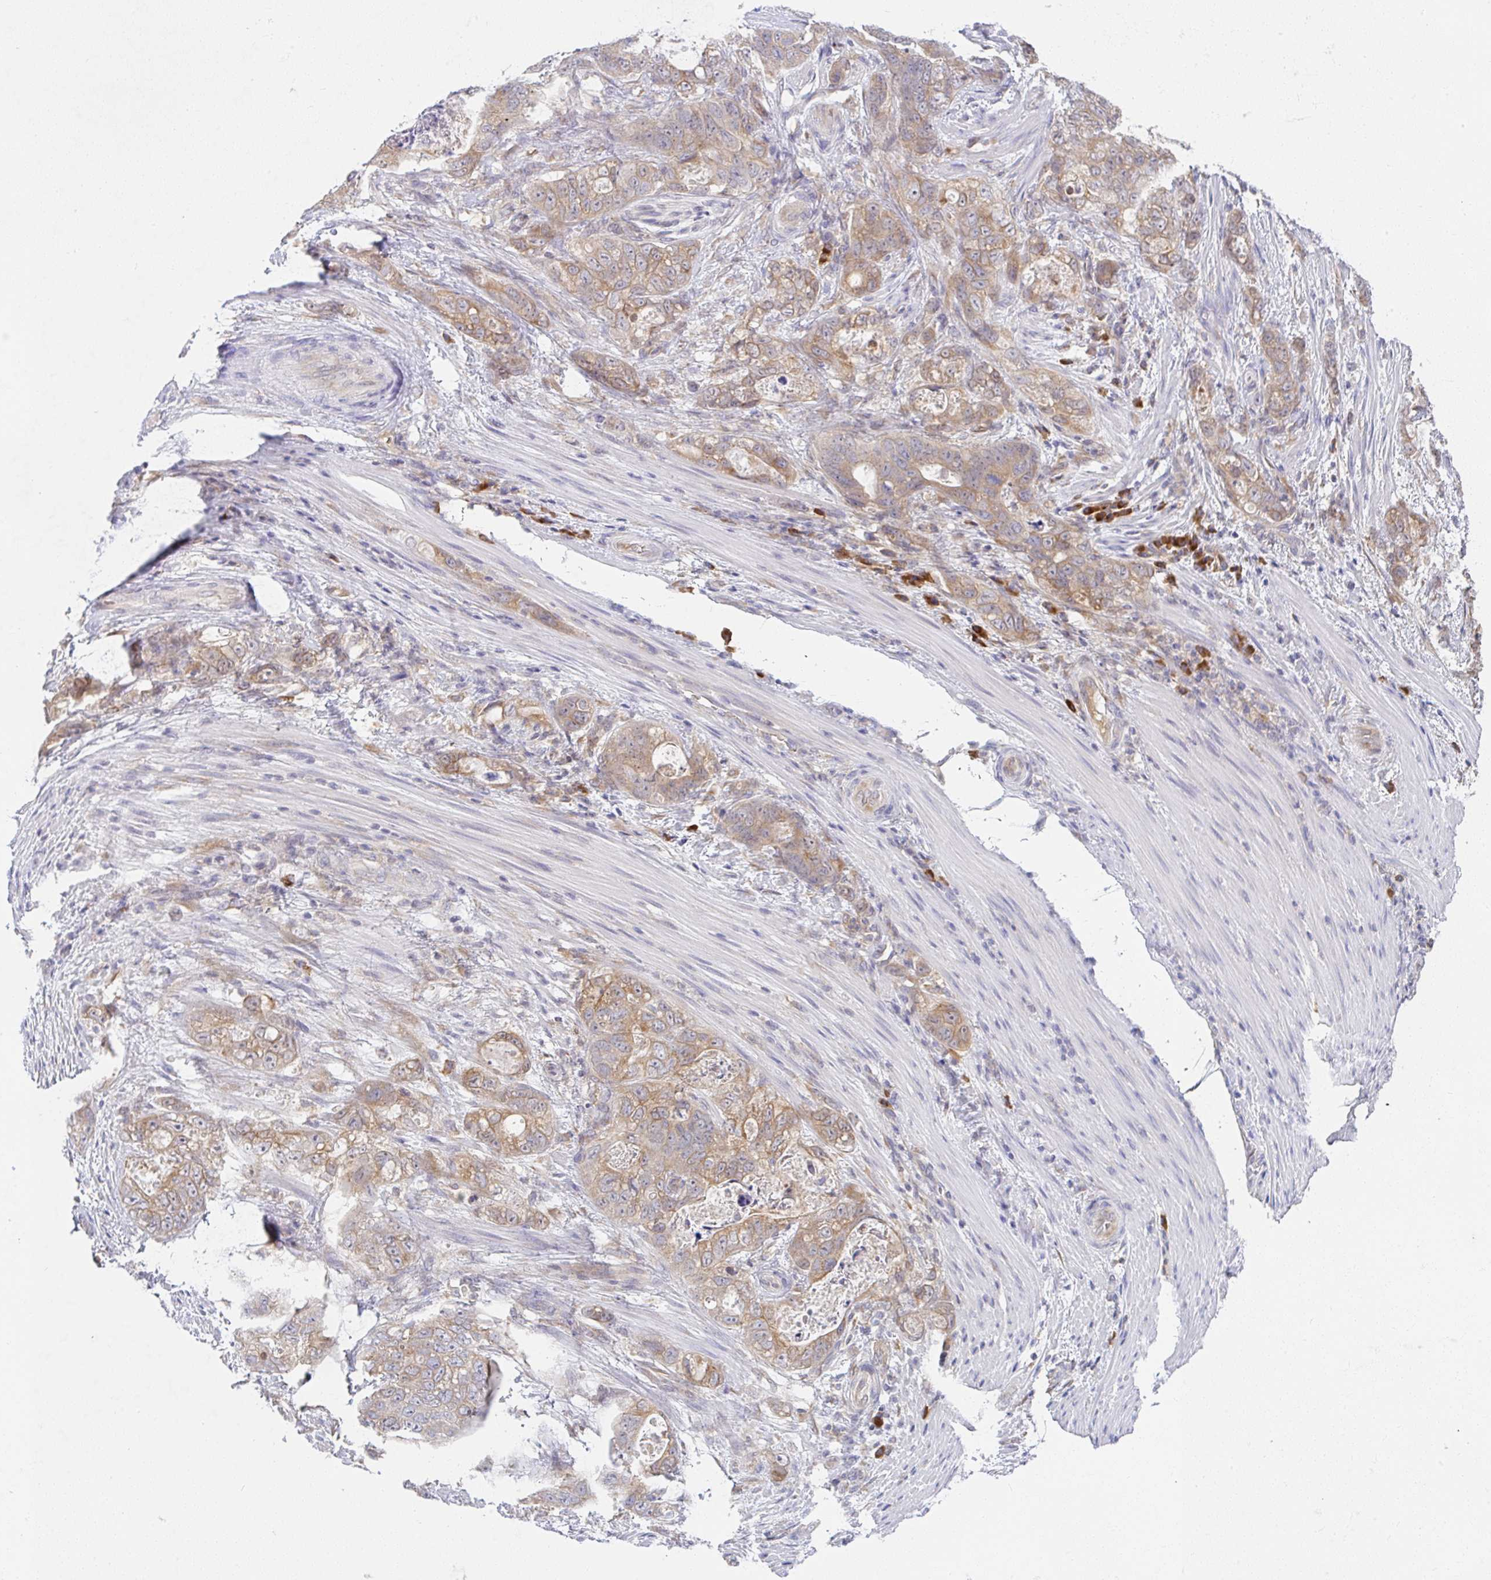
{"staining": {"intensity": "moderate", "quantity": "25%-75%", "location": "cytoplasmic/membranous"}, "tissue": "stomach cancer", "cell_type": "Tumor cells", "image_type": "cancer", "snomed": [{"axis": "morphology", "description": "Normal tissue, NOS"}, {"axis": "morphology", "description": "Adenocarcinoma, NOS"}, {"axis": "topography", "description": "Stomach"}], "caption": "A high-resolution photomicrograph shows IHC staining of stomach adenocarcinoma, which shows moderate cytoplasmic/membranous staining in about 25%-75% of tumor cells.", "gene": "DERL2", "patient": {"sex": "female", "age": 89}}